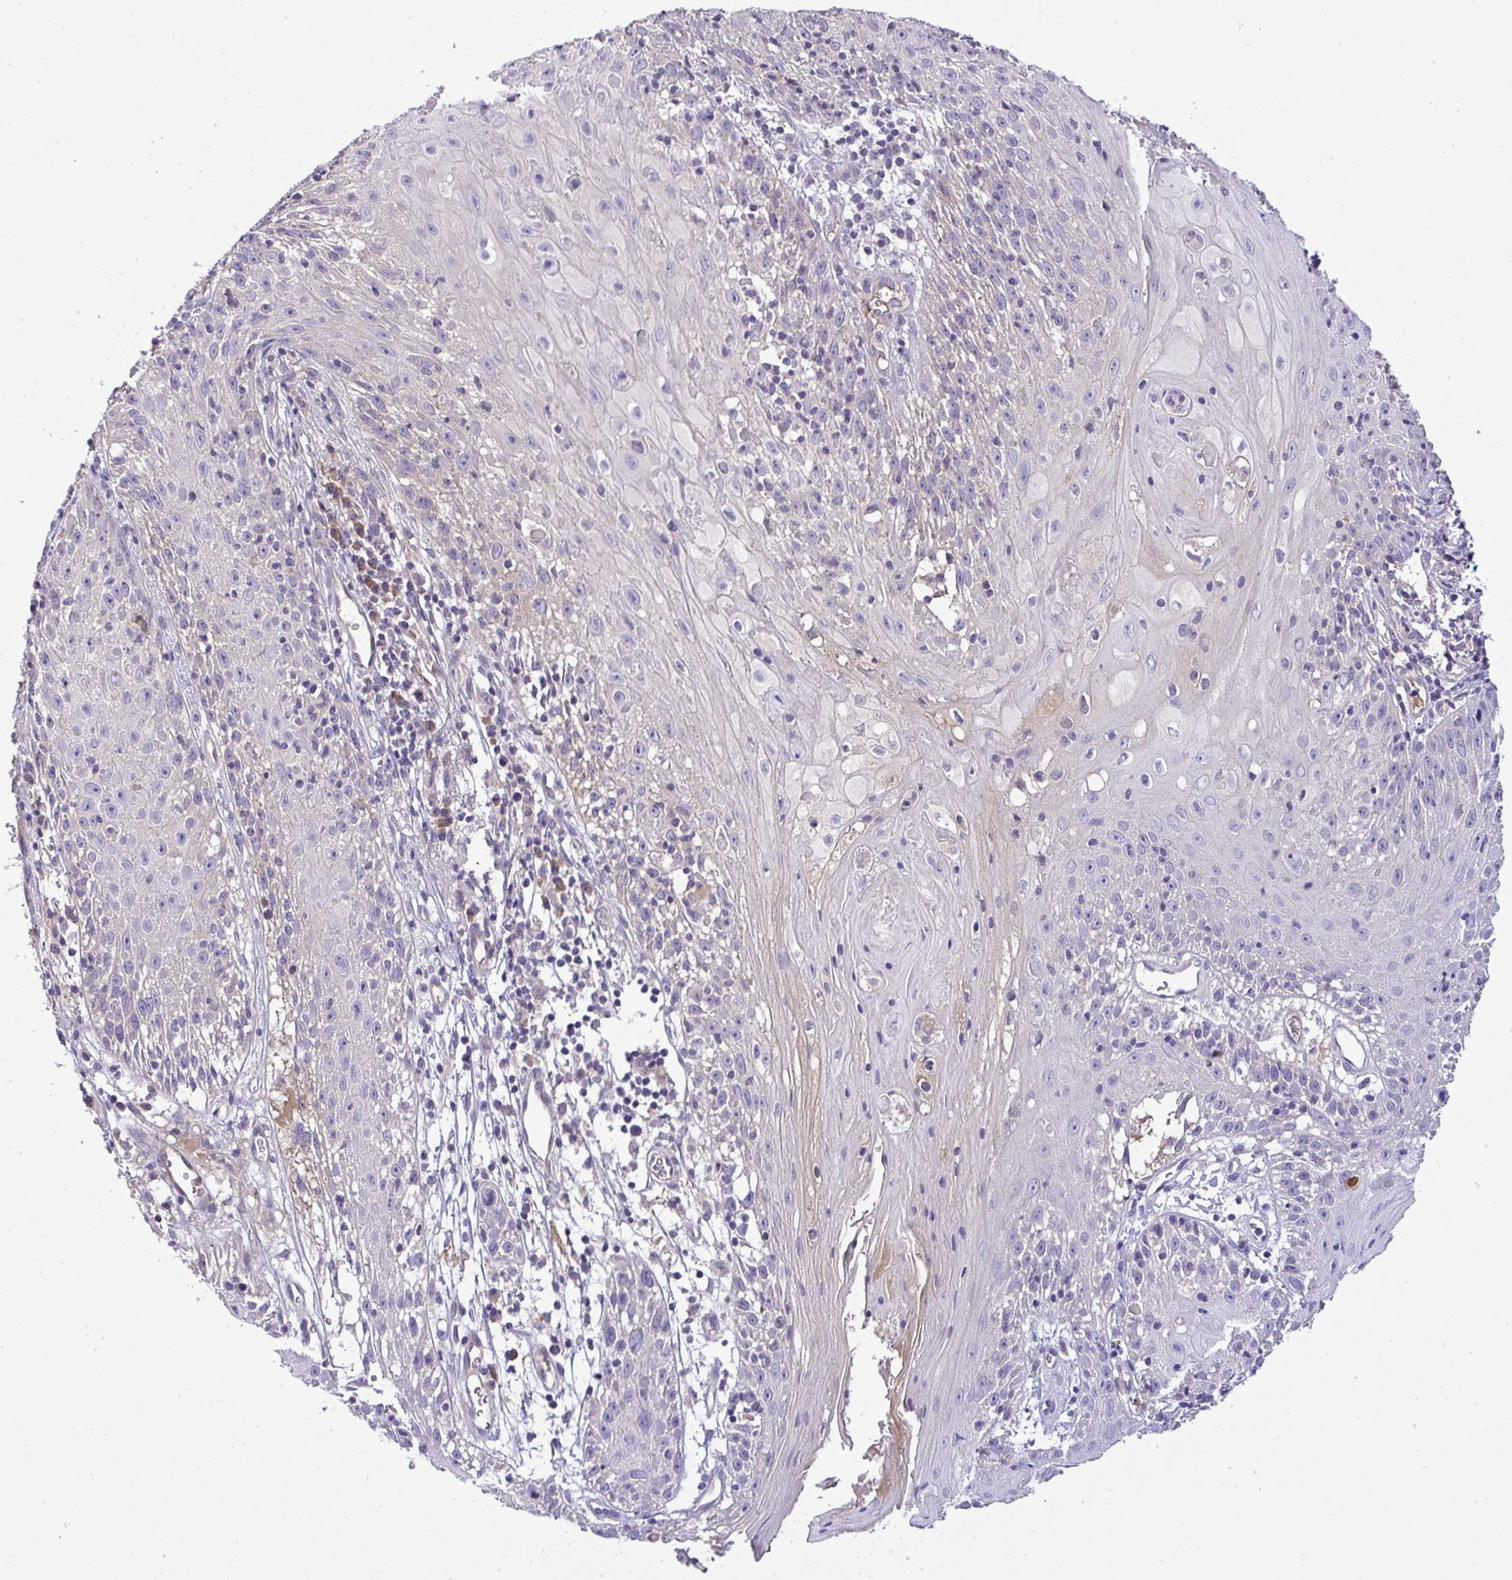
{"staining": {"intensity": "negative", "quantity": "none", "location": "none"}, "tissue": "skin cancer", "cell_type": "Tumor cells", "image_type": "cancer", "snomed": [{"axis": "morphology", "description": "Squamous cell carcinoma, NOS"}, {"axis": "topography", "description": "Skin"}, {"axis": "topography", "description": "Vulva"}], "caption": "A histopathology image of human skin squamous cell carcinoma is negative for staining in tumor cells. The staining is performed using DAB (3,3'-diaminobenzidine) brown chromogen with nuclei counter-stained in using hematoxylin.", "gene": "ZNF581", "patient": {"sex": "female", "age": 76}}